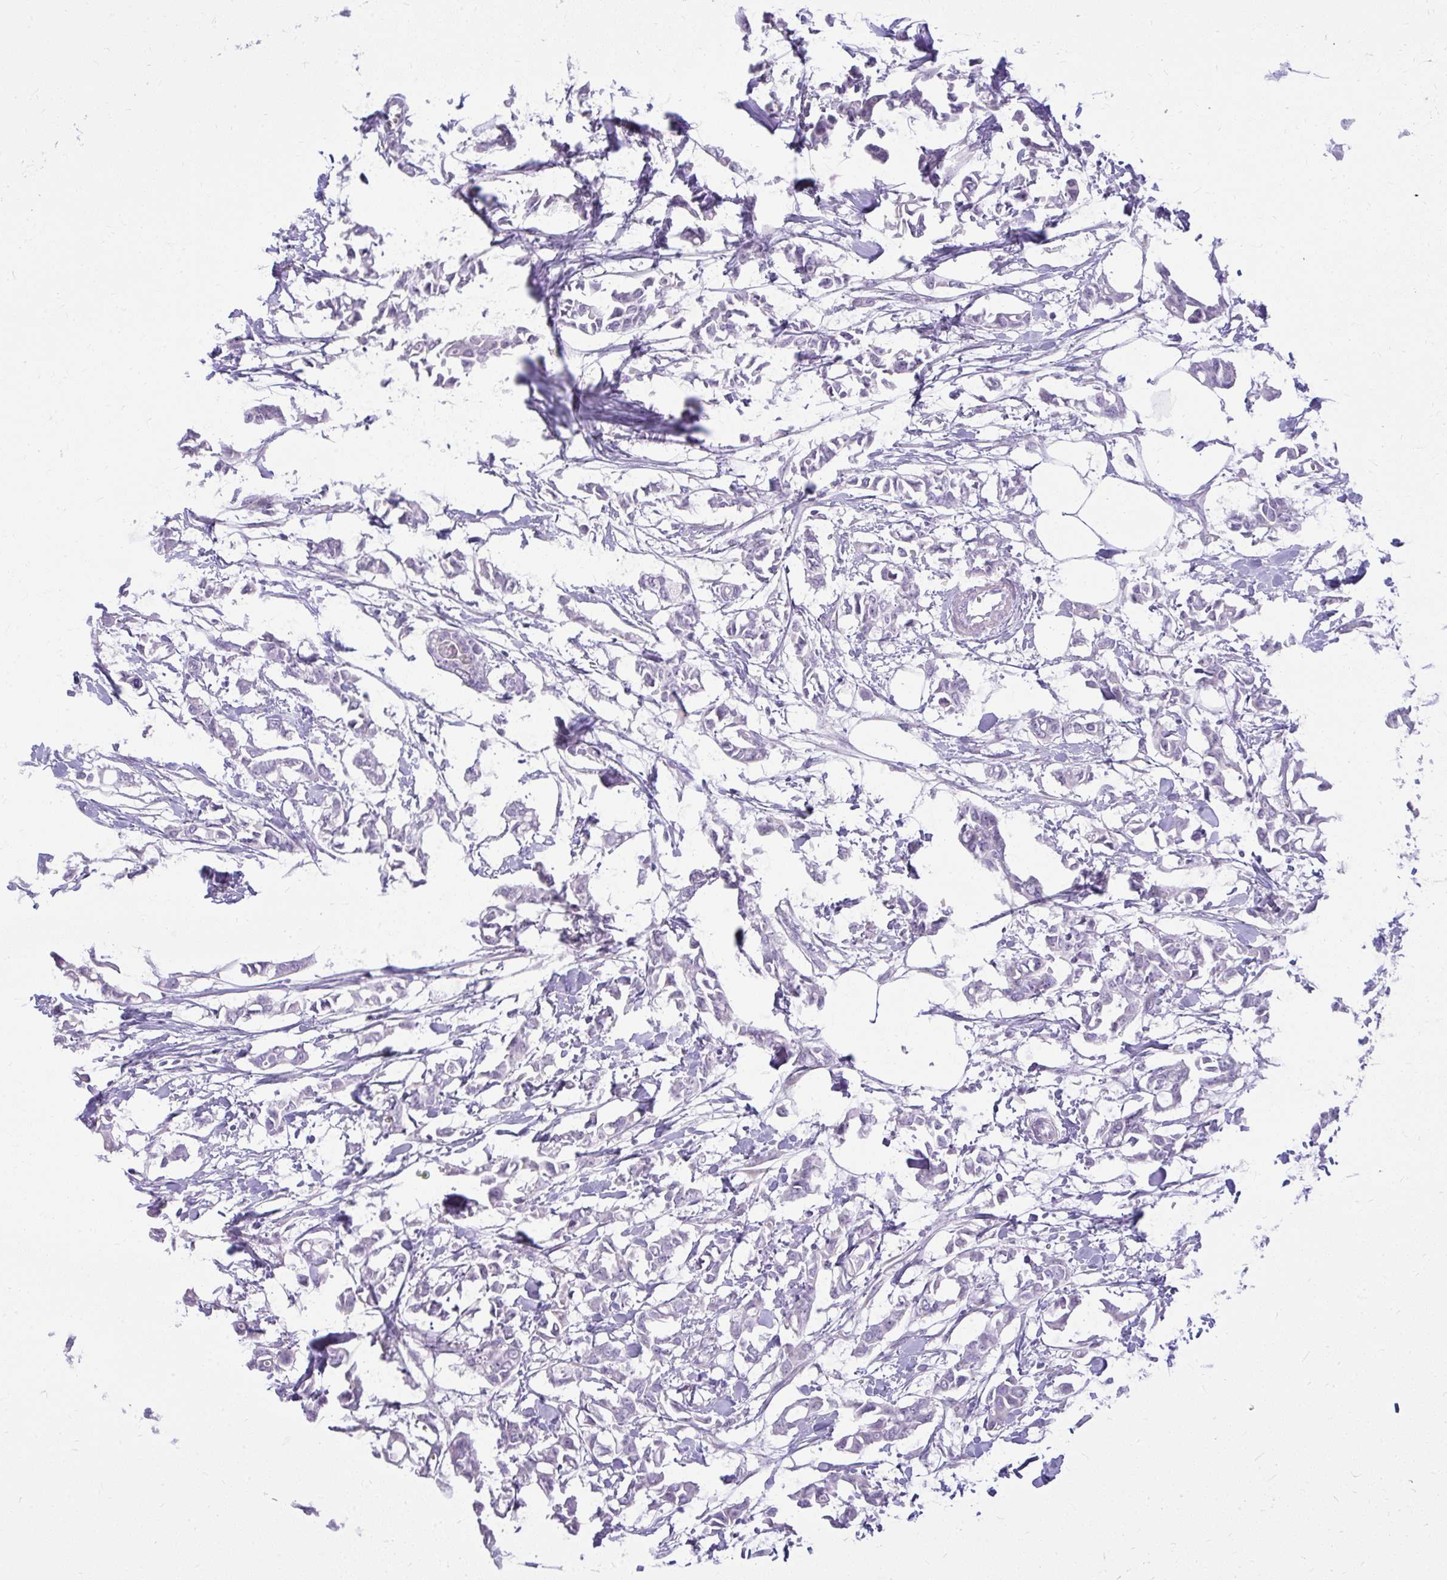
{"staining": {"intensity": "negative", "quantity": "none", "location": "none"}, "tissue": "breast cancer", "cell_type": "Tumor cells", "image_type": "cancer", "snomed": [{"axis": "morphology", "description": "Duct carcinoma"}, {"axis": "topography", "description": "Breast"}], "caption": "IHC micrograph of neoplastic tissue: human invasive ductal carcinoma (breast) stained with DAB shows no significant protein positivity in tumor cells.", "gene": "PRAP1", "patient": {"sex": "female", "age": 41}}